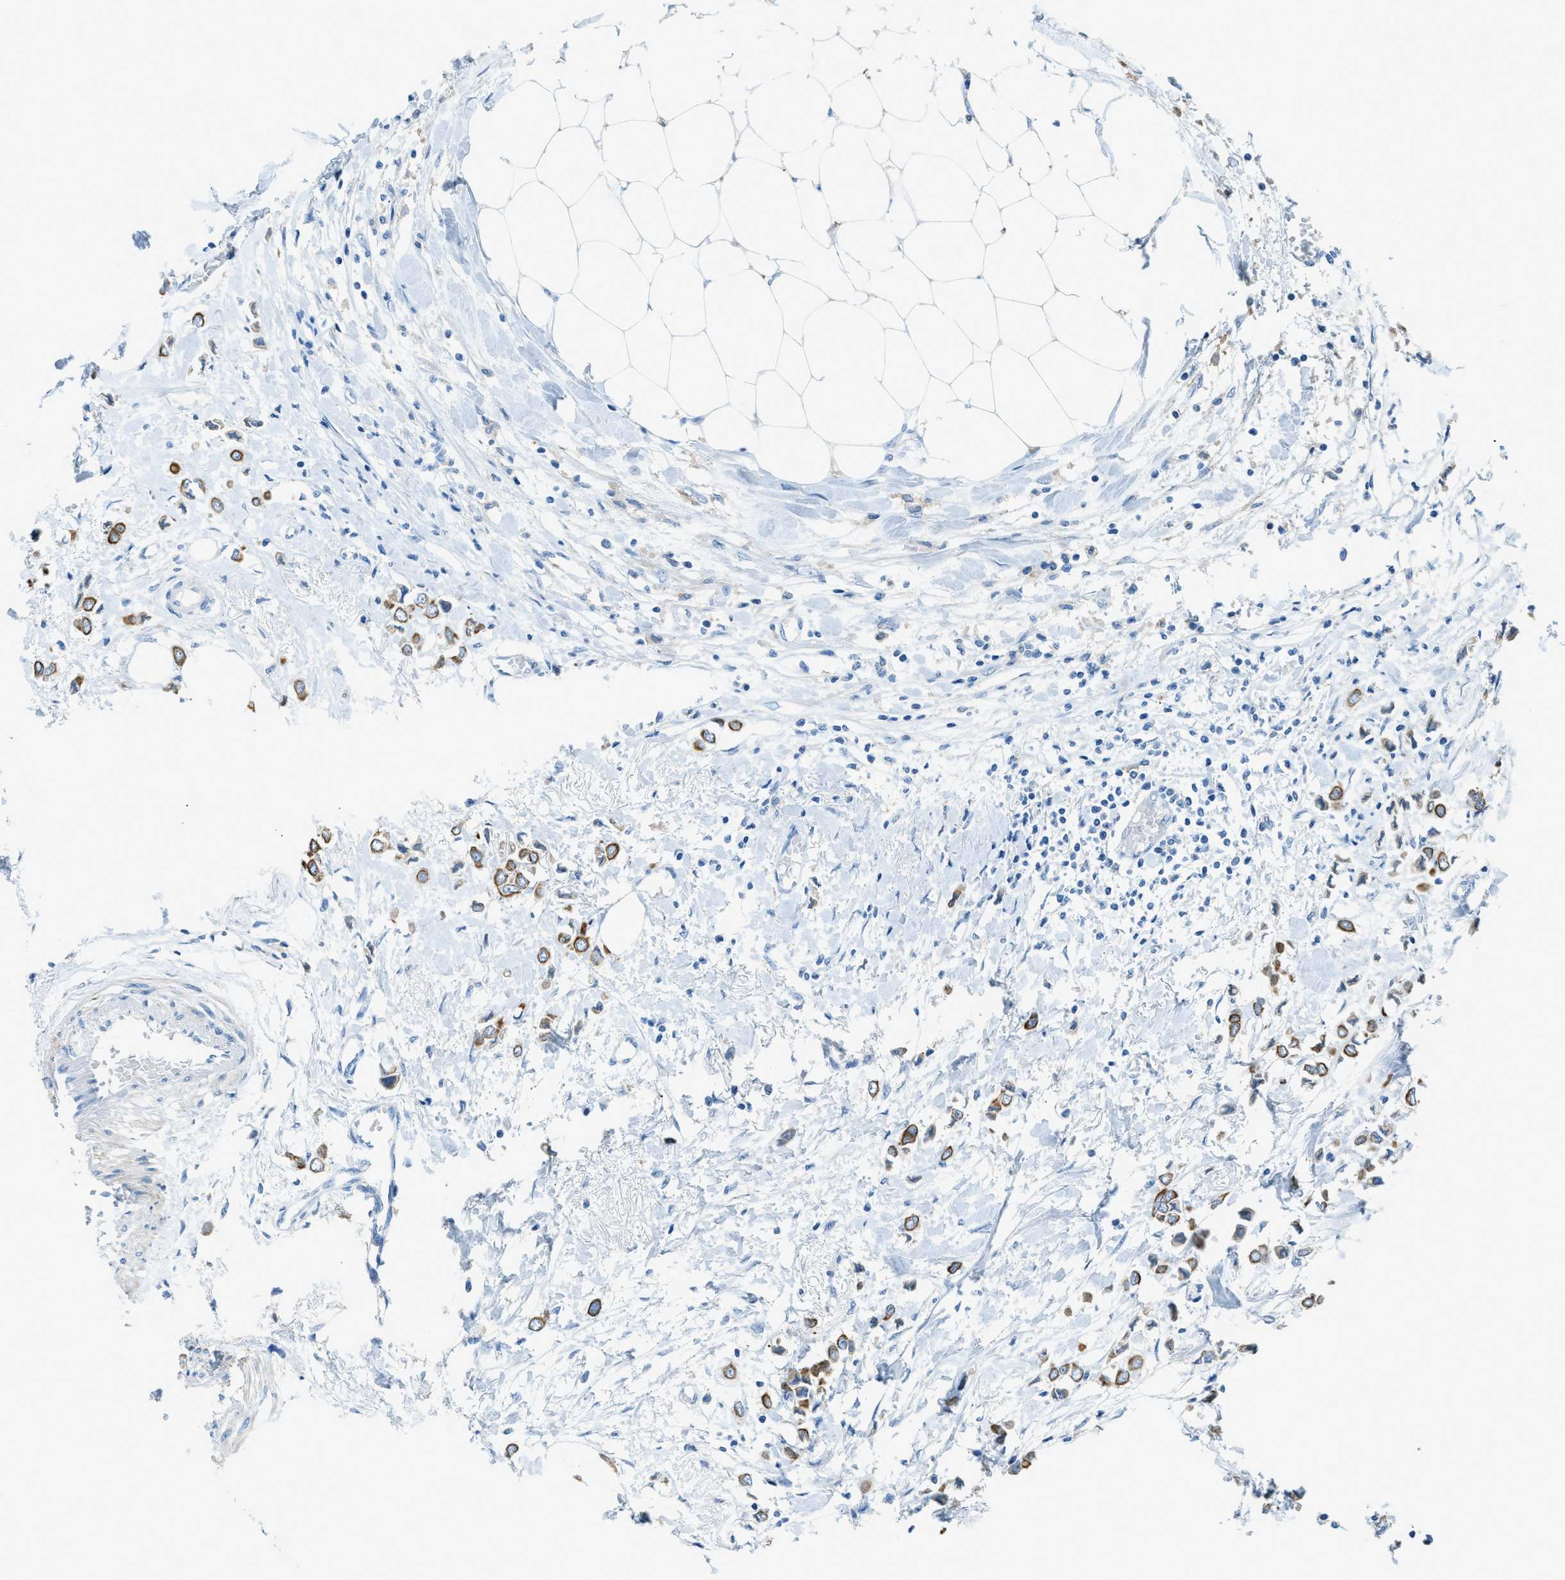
{"staining": {"intensity": "moderate", "quantity": ">75%", "location": "cytoplasmic/membranous"}, "tissue": "breast cancer", "cell_type": "Tumor cells", "image_type": "cancer", "snomed": [{"axis": "morphology", "description": "Lobular carcinoma"}, {"axis": "topography", "description": "Breast"}], "caption": "A high-resolution image shows immunohistochemistry (IHC) staining of breast cancer, which reveals moderate cytoplasmic/membranous expression in approximately >75% of tumor cells.", "gene": "KLHL8", "patient": {"sex": "female", "age": 51}}